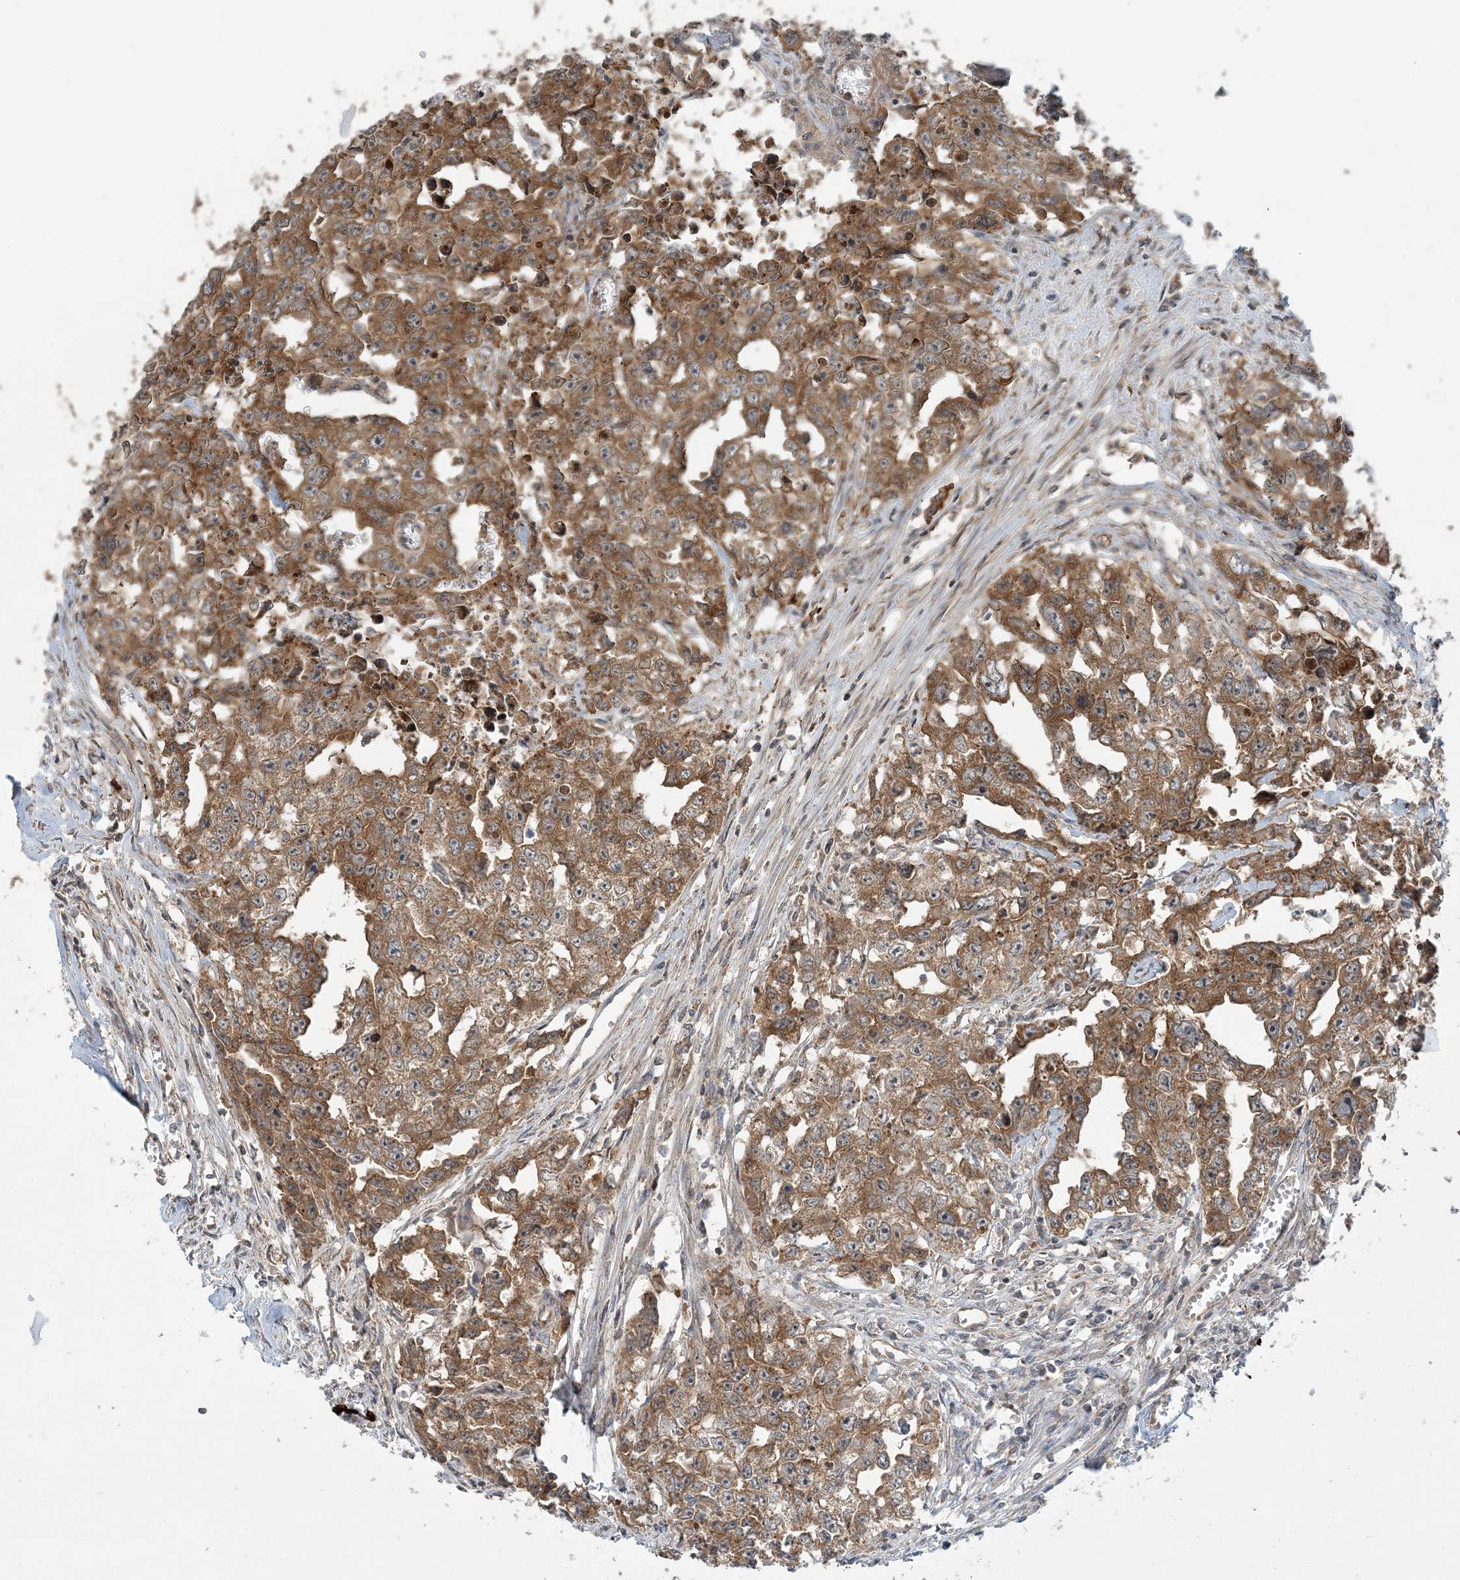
{"staining": {"intensity": "moderate", "quantity": ">75%", "location": "cytoplasmic/membranous"}, "tissue": "testis cancer", "cell_type": "Tumor cells", "image_type": "cancer", "snomed": [{"axis": "morphology", "description": "Seminoma, NOS"}, {"axis": "morphology", "description": "Carcinoma, Embryonal, NOS"}, {"axis": "topography", "description": "Testis"}], "caption": "Testis cancer (seminoma) tissue displays moderate cytoplasmic/membranous expression in about >75% of tumor cells, visualized by immunohistochemistry. (brown staining indicates protein expression, while blue staining denotes nuclei).", "gene": "STIM2", "patient": {"sex": "male", "age": 43}}